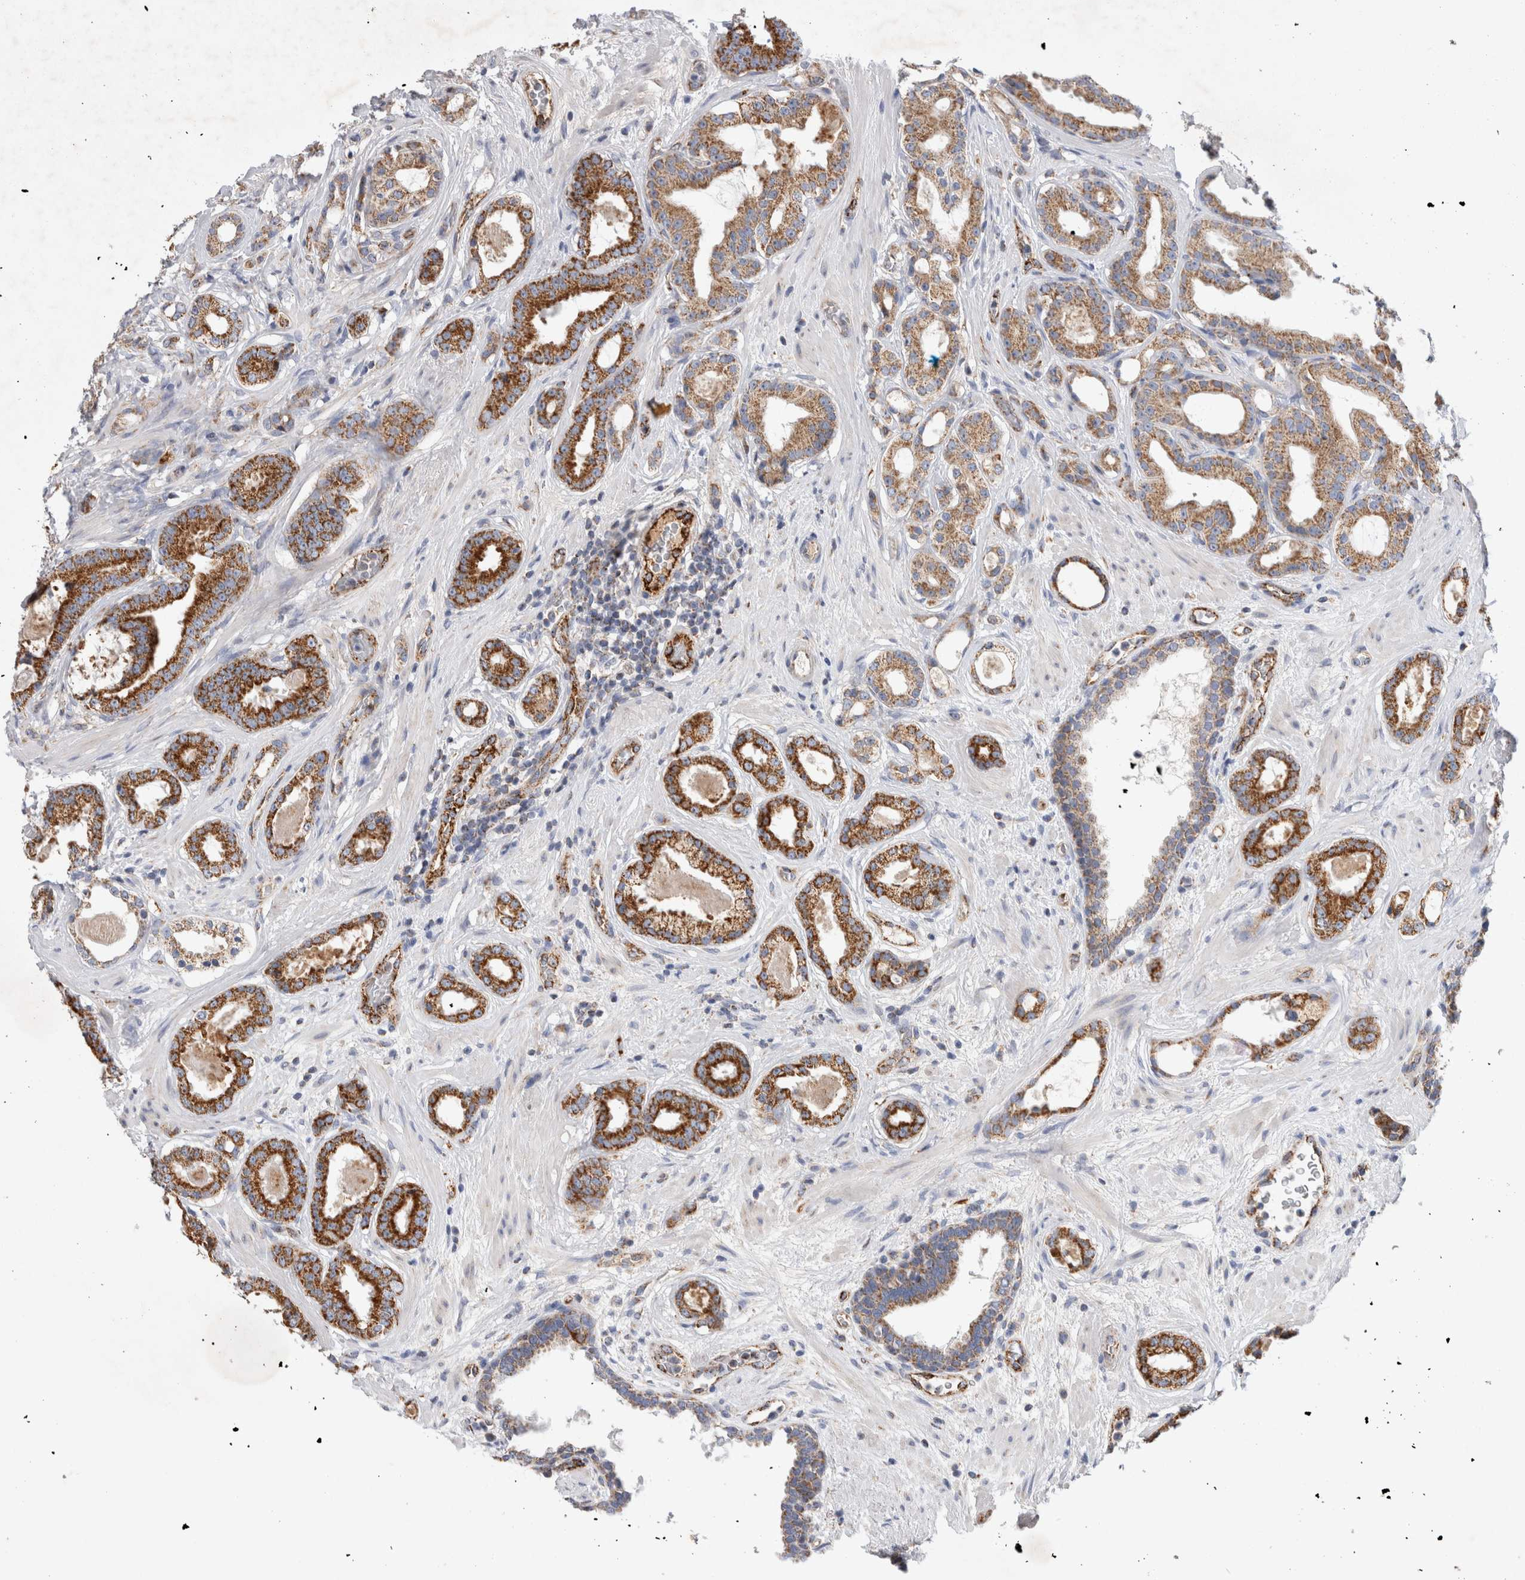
{"staining": {"intensity": "strong", "quantity": ">75%", "location": "cytoplasmic/membranous"}, "tissue": "prostate cancer", "cell_type": "Tumor cells", "image_type": "cancer", "snomed": [{"axis": "morphology", "description": "Adenocarcinoma, High grade"}, {"axis": "topography", "description": "Prostate"}], "caption": "Immunohistochemical staining of human prostate adenocarcinoma (high-grade) demonstrates strong cytoplasmic/membranous protein staining in approximately >75% of tumor cells.", "gene": "IARS2", "patient": {"sex": "male", "age": 60}}